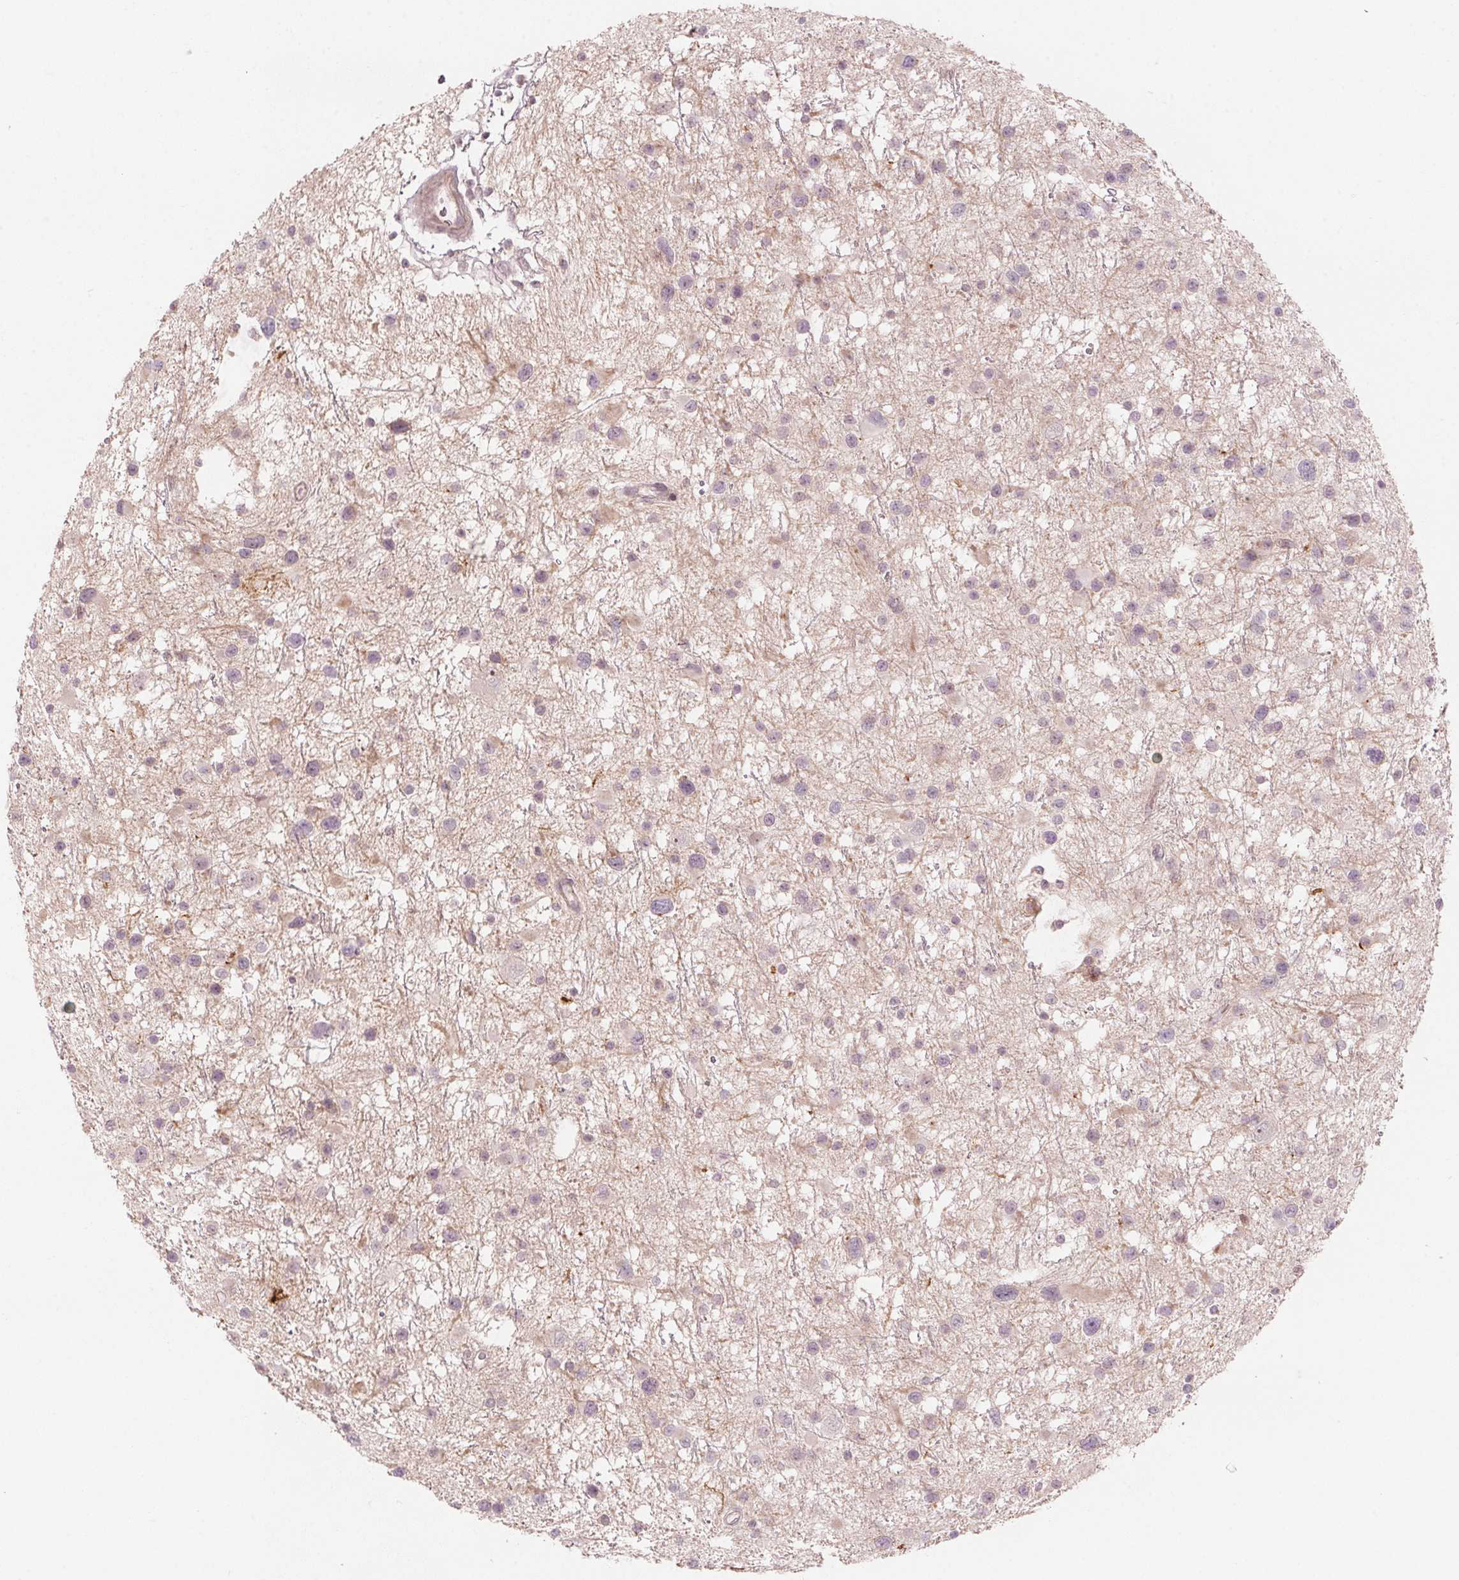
{"staining": {"intensity": "weak", "quantity": "<25%", "location": "cytoplasmic/membranous"}, "tissue": "glioma", "cell_type": "Tumor cells", "image_type": "cancer", "snomed": [{"axis": "morphology", "description": "Glioma, malignant, Low grade"}, {"axis": "topography", "description": "Brain"}], "caption": "Photomicrograph shows no significant protein staining in tumor cells of malignant glioma (low-grade).", "gene": "TMED6", "patient": {"sex": "female", "age": 32}}